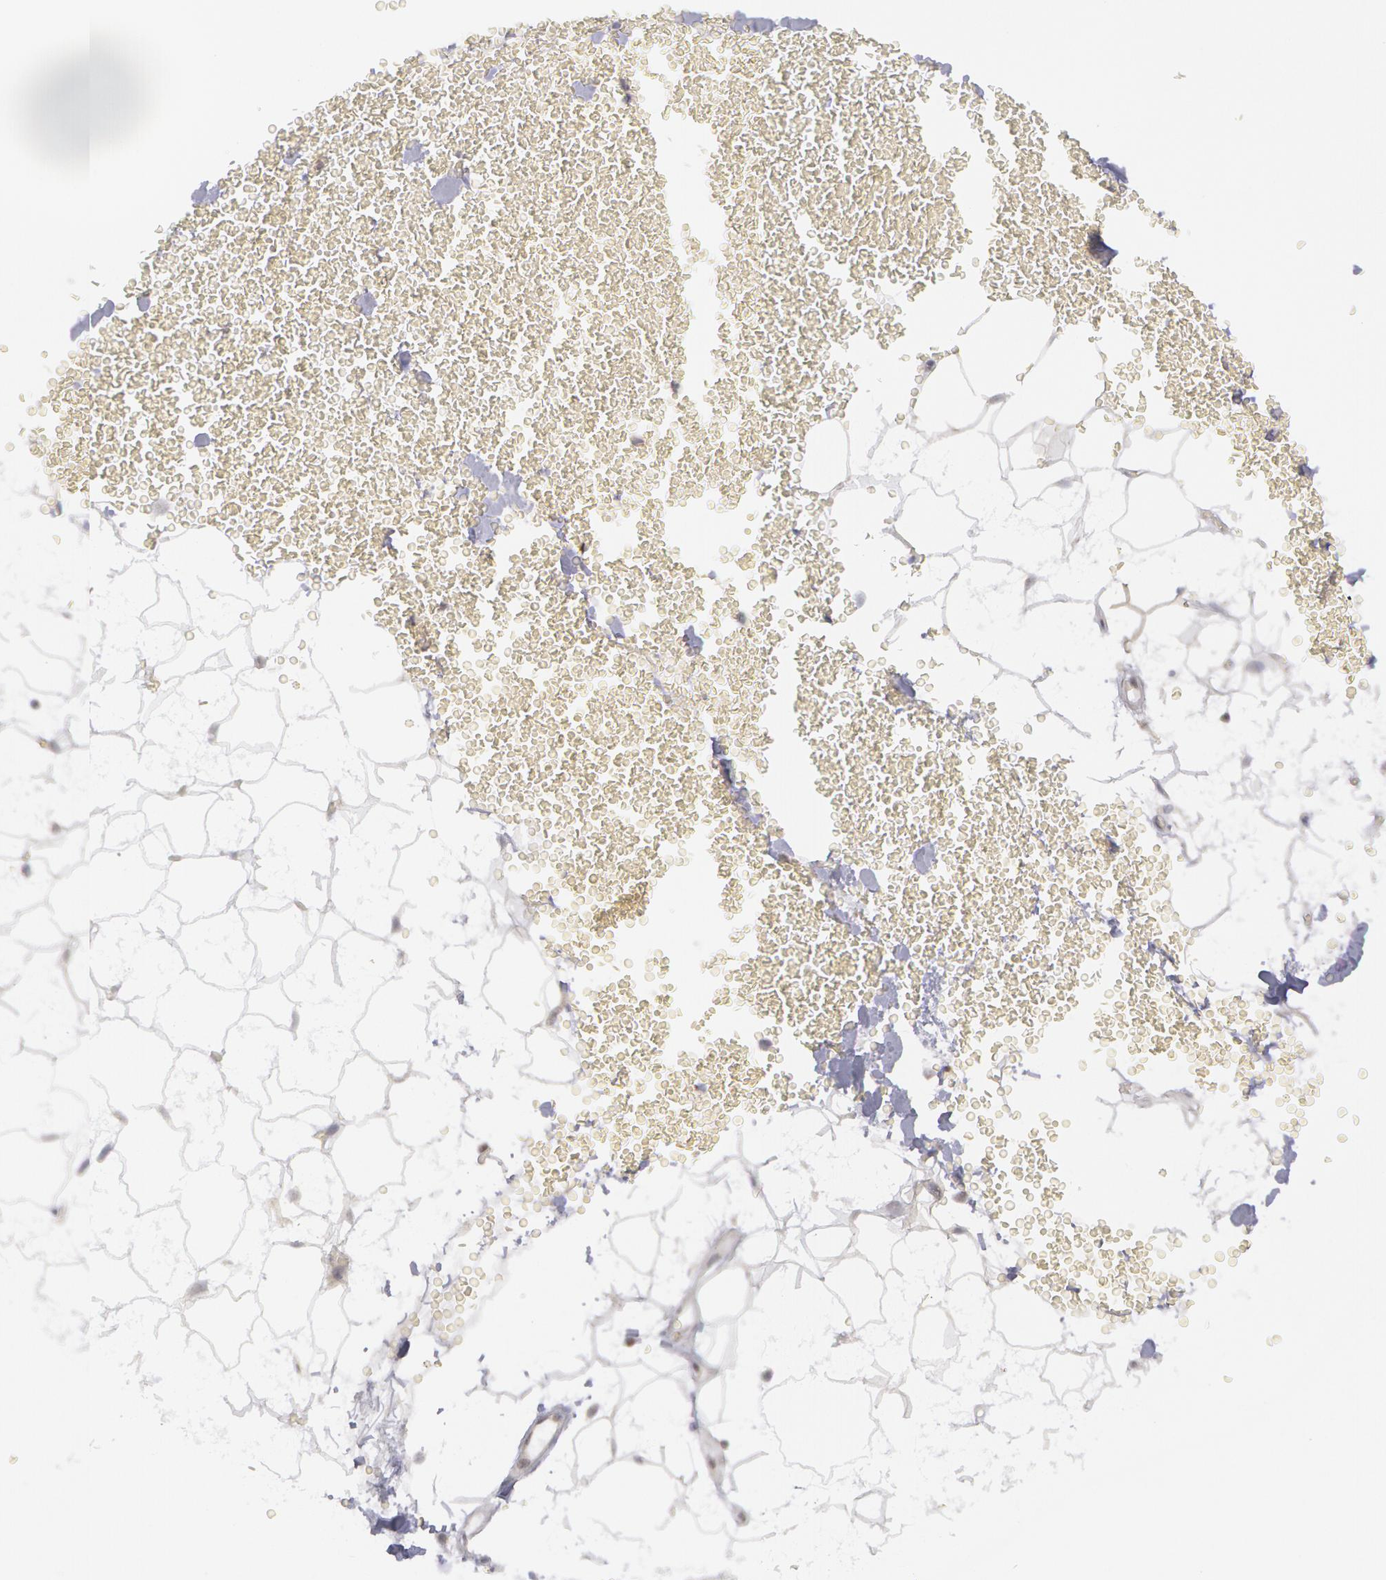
{"staining": {"intensity": "negative", "quantity": "none", "location": "none"}, "tissue": "adipose tissue", "cell_type": "Adipocytes", "image_type": "normal", "snomed": [{"axis": "morphology", "description": "Normal tissue, NOS"}, {"axis": "morphology", "description": "Inflammation, NOS"}, {"axis": "topography", "description": "Lymph node"}, {"axis": "topography", "description": "Peripheral nerve tissue"}], "caption": "High power microscopy photomicrograph of an immunohistochemistry (IHC) micrograph of benign adipose tissue, revealing no significant positivity in adipocytes.", "gene": "TXNRD1", "patient": {"sex": "male", "age": 52}}